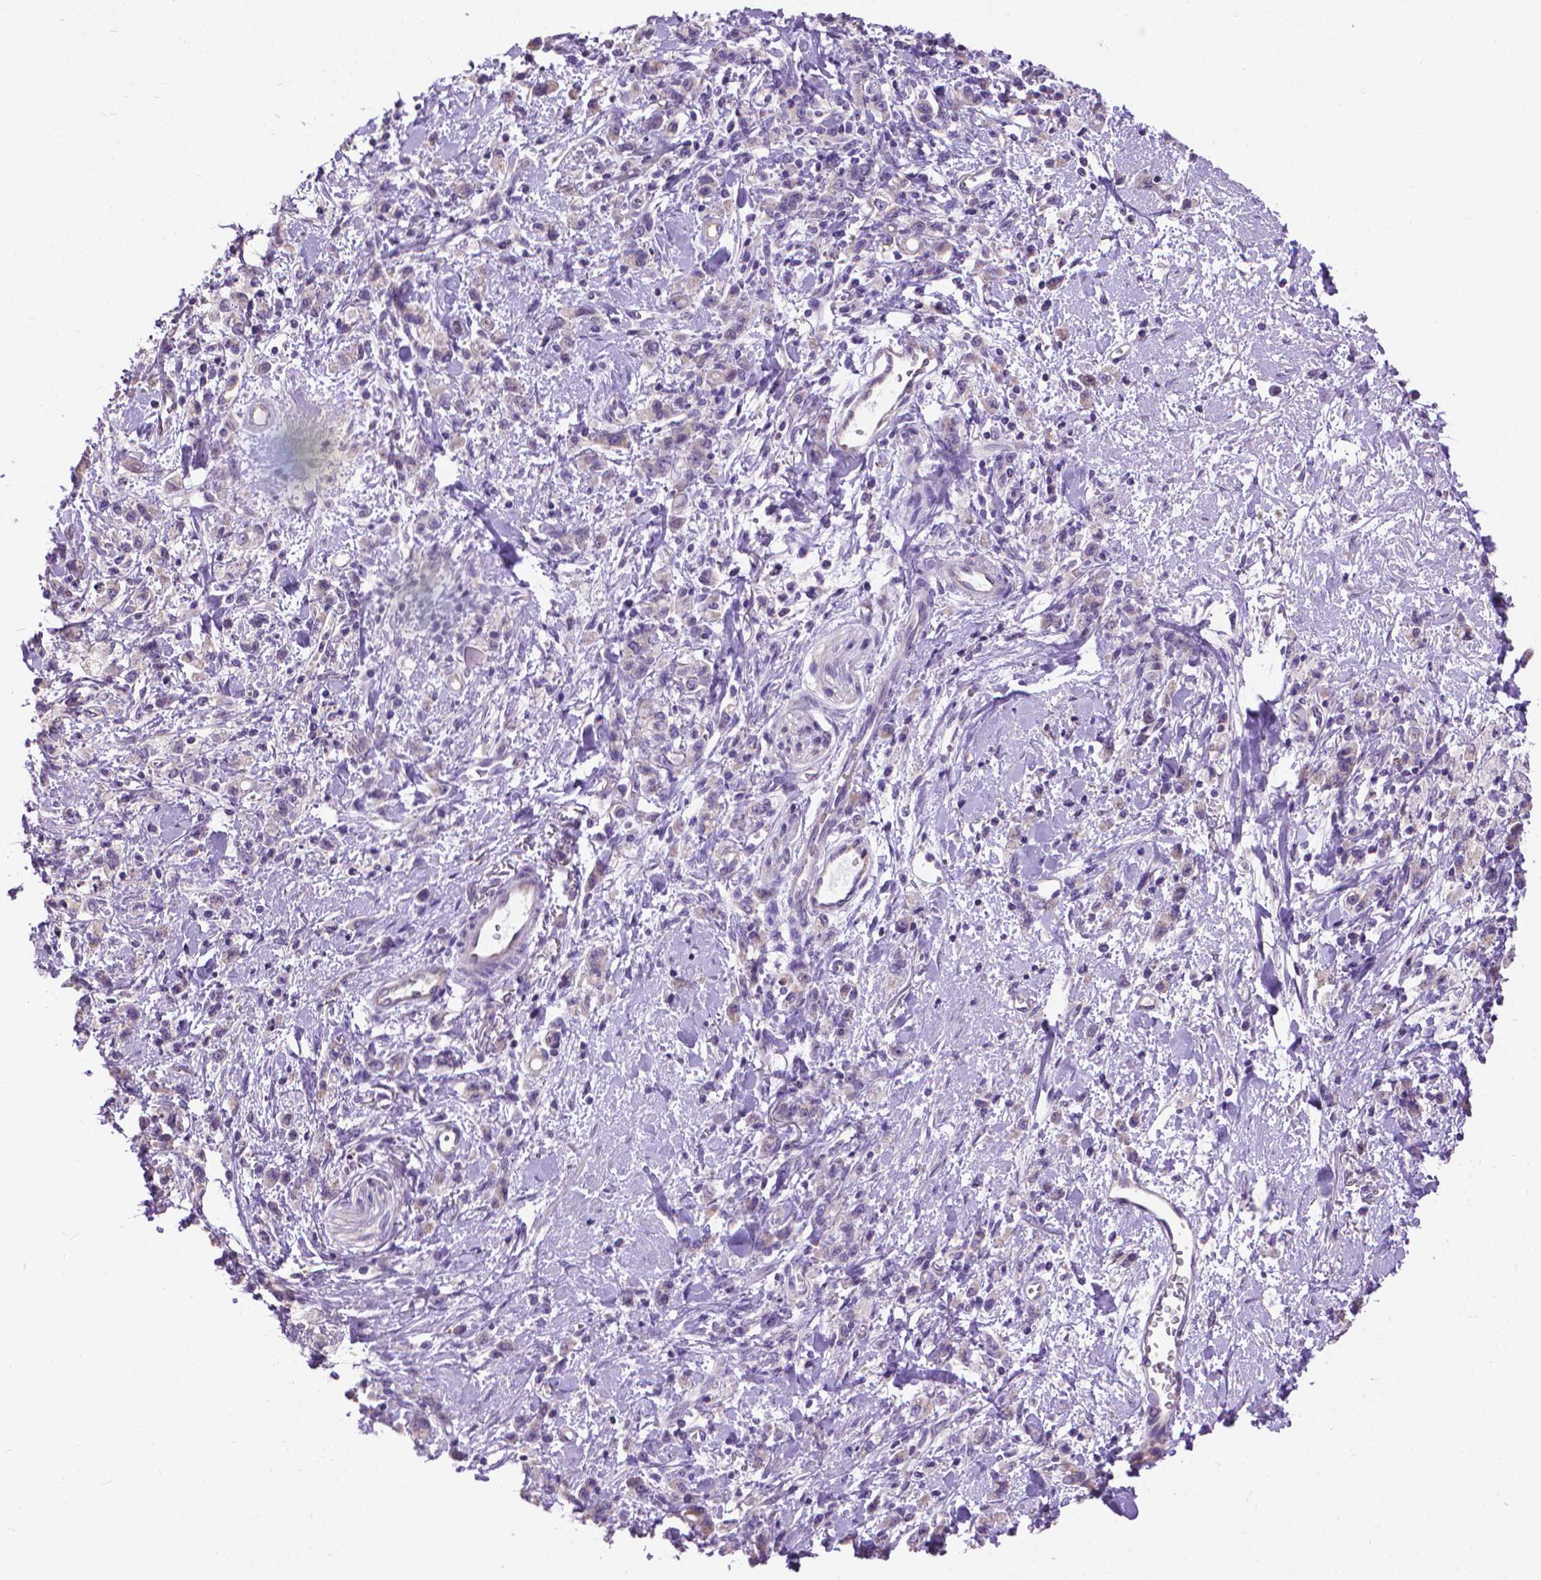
{"staining": {"intensity": "negative", "quantity": "none", "location": "none"}, "tissue": "stomach cancer", "cell_type": "Tumor cells", "image_type": "cancer", "snomed": [{"axis": "morphology", "description": "Adenocarcinoma, NOS"}, {"axis": "topography", "description": "Stomach"}], "caption": "This is an immunohistochemistry histopathology image of stomach cancer (adenocarcinoma). There is no positivity in tumor cells.", "gene": "SYN1", "patient": {"sex": "male", "age": 77}}